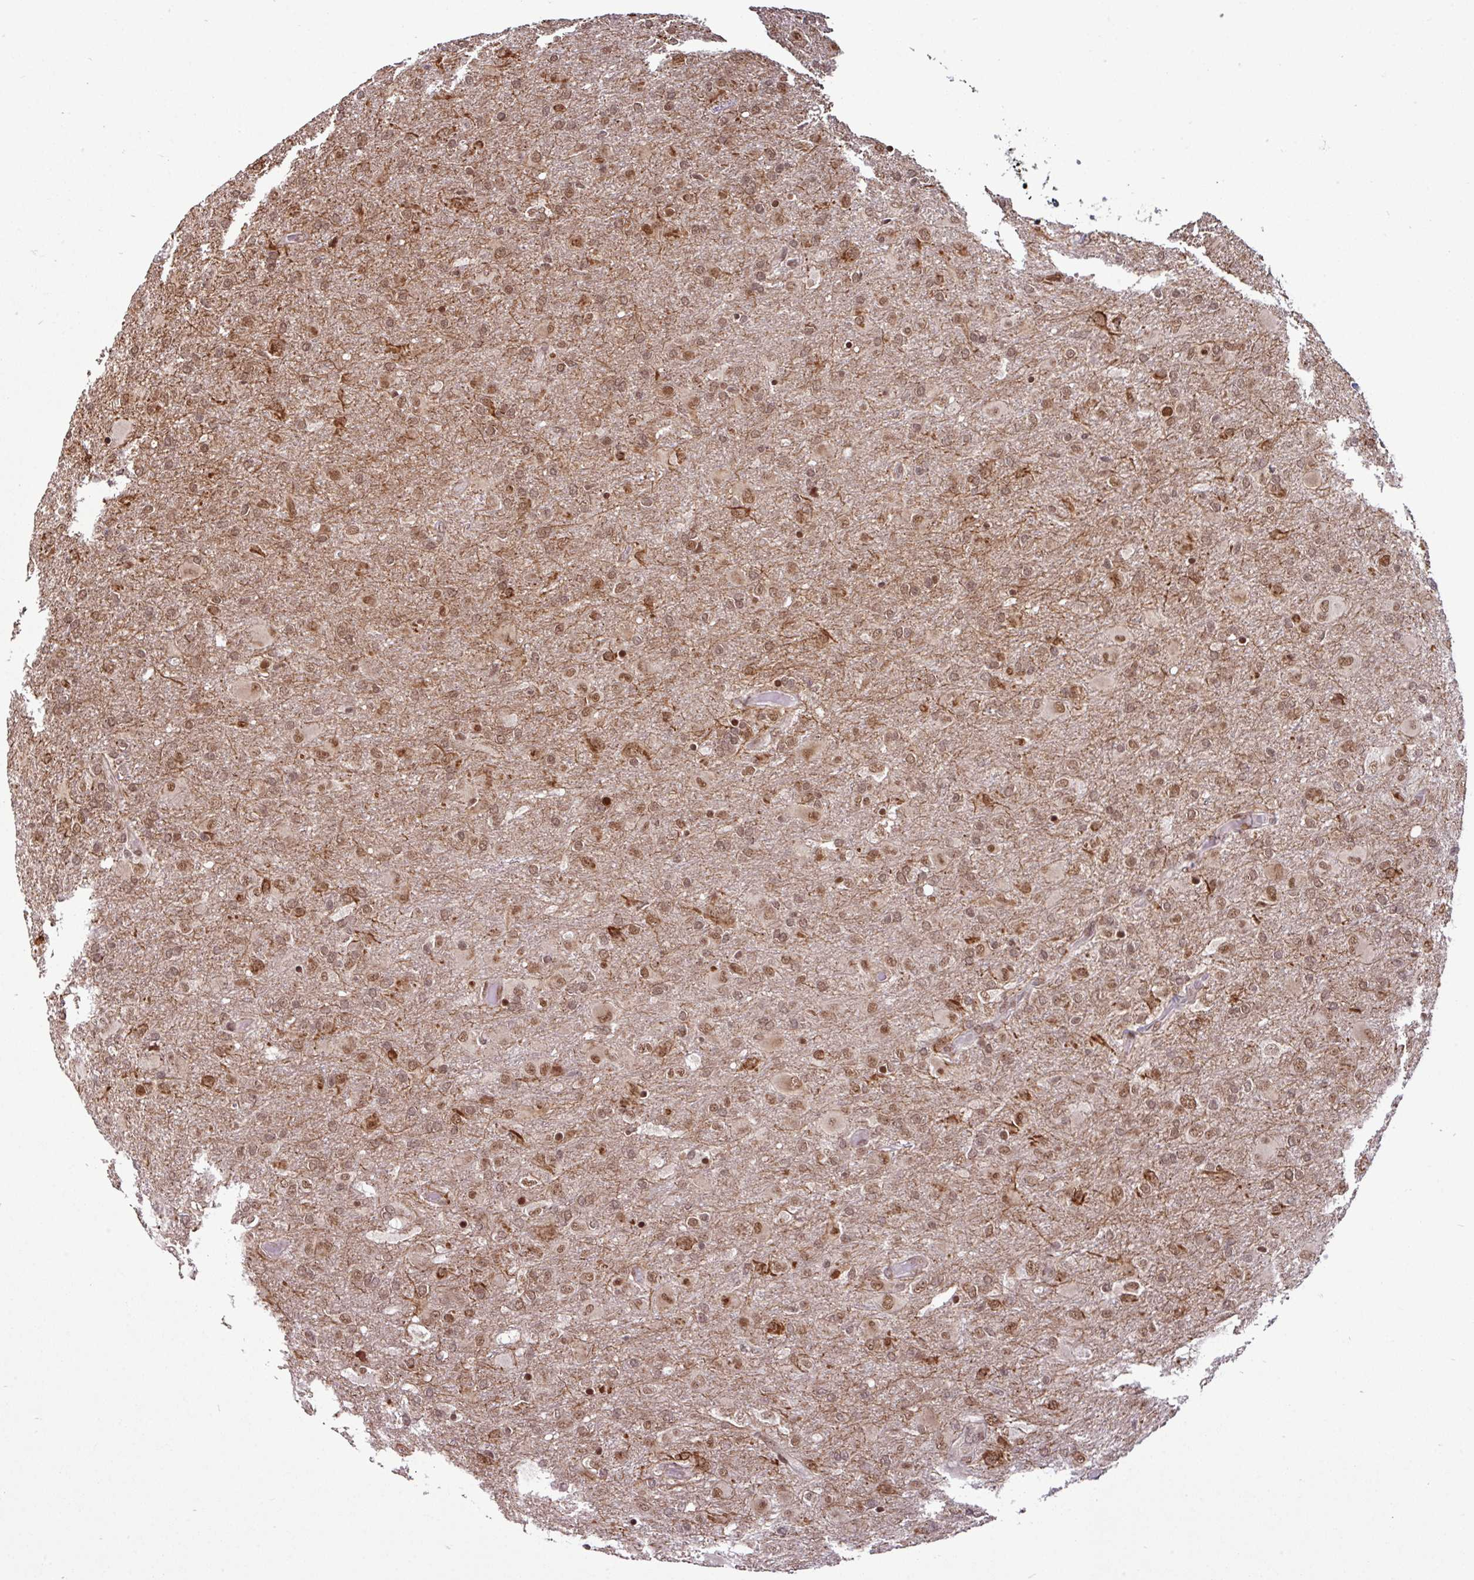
{"staining": {"intensity": "moderate", "quantity": ">75%", "location": "nuclear"}, "tissue": "glioma", "cell_type": "Tumor cells", "image_type": "cancer", "snomed": [{"axis": "morphology", "description": "Glioma, malignant, Low grade"}, {"axis": "topography", "description": "Brain"}], "caption": "Immunohistochemistry of malignant low-grade glioma shows medium levels of moderate nuclear staining in about >75% of tumor cells.", "gene": "MORF4L2", "patient": {"sex": "male", "age": 65}}